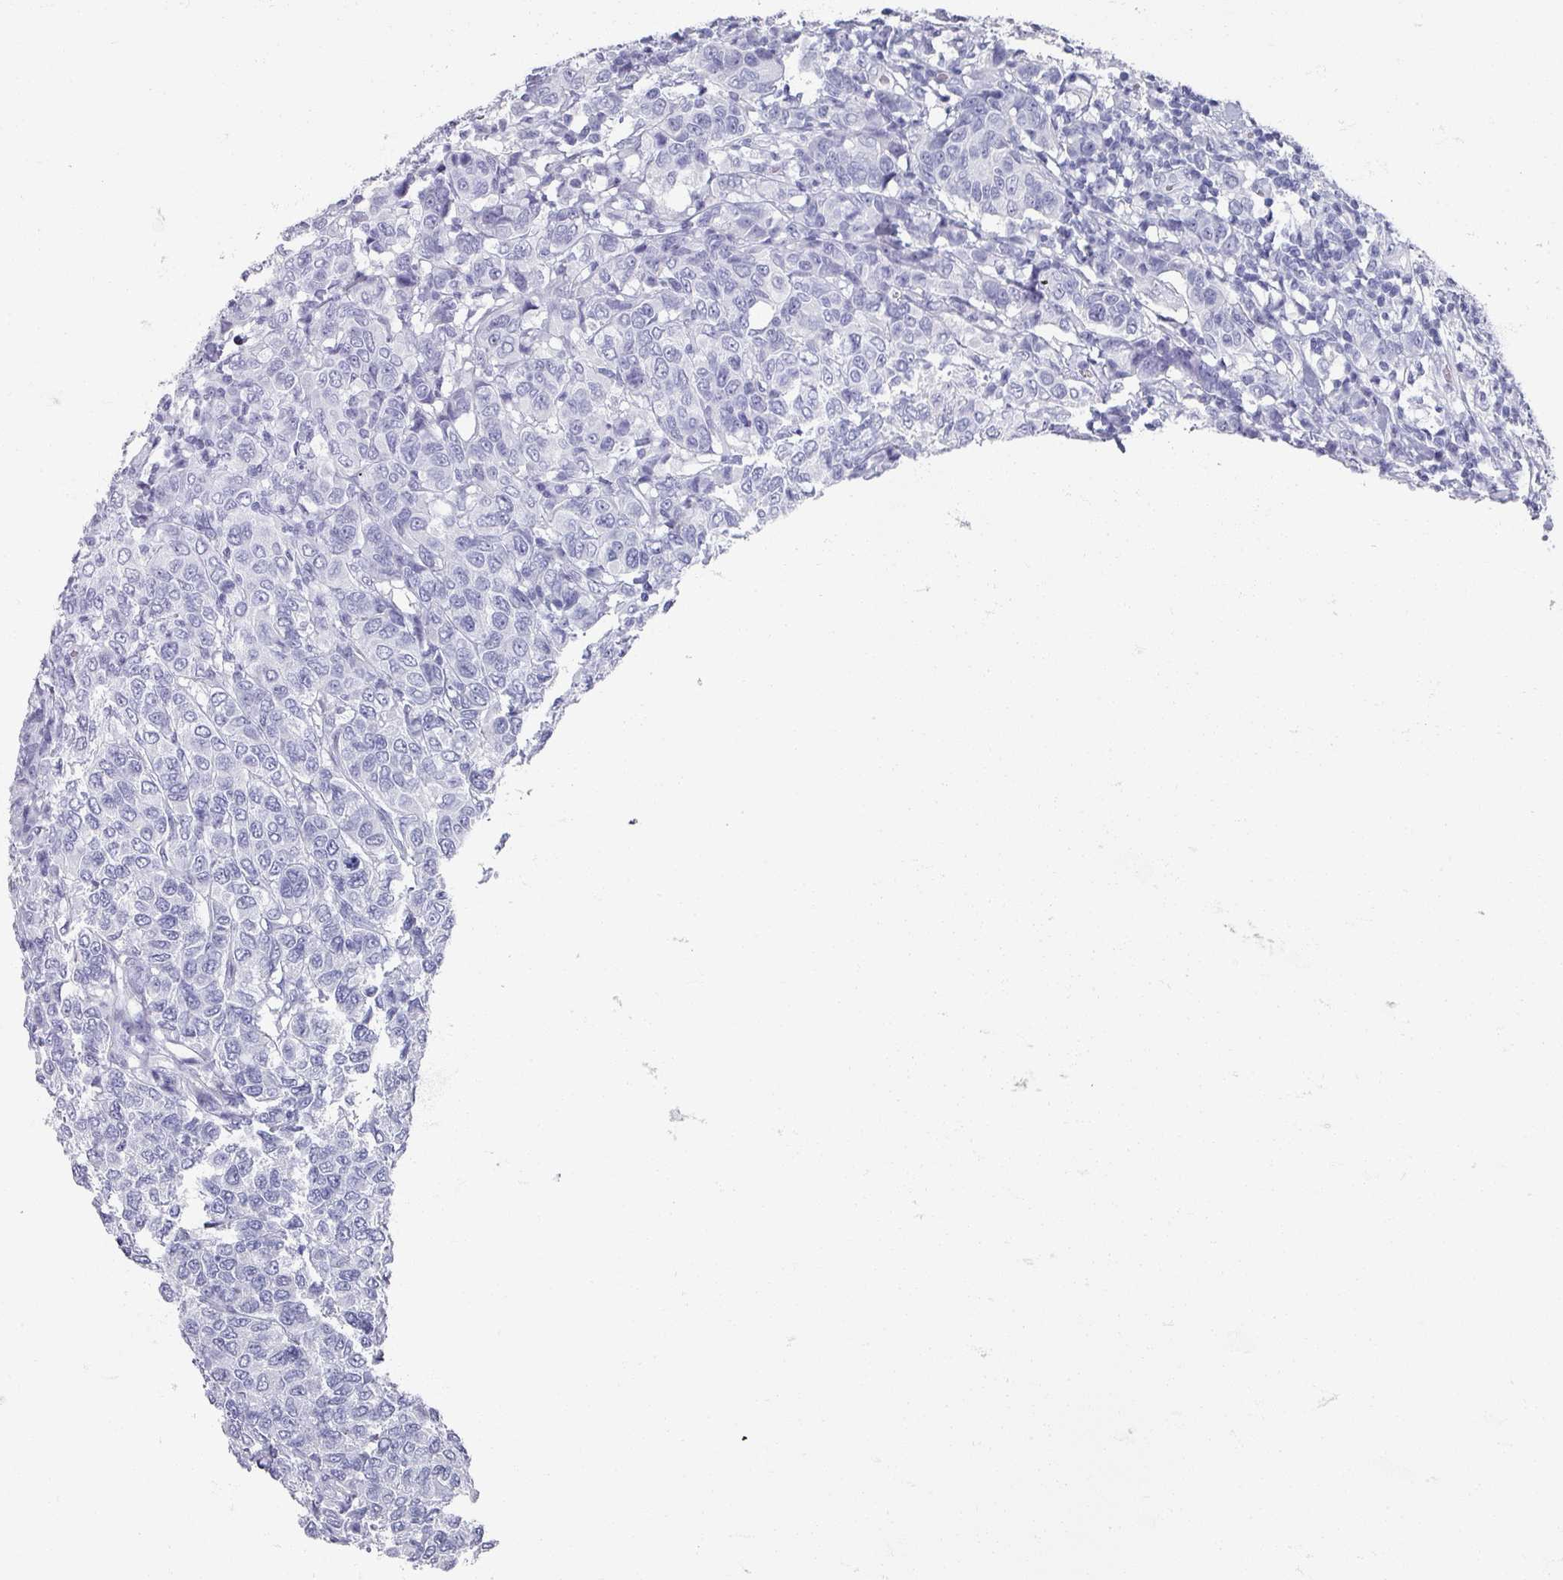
{"staining": {"intensity": "negative", "quantity": "none", "location": "none"}, "tissue": "breast cancer", "cell_type": "Tumor cells", "image_type": "cancer", "snomed": [{"axis": "morphology", "description": "Duct carcinoma"}, {"axis": "topography", "description": "Breast"}], "caption": "High magnification brightfield microscopy of infiltrating ductal carcinoma (breast) stained with DAB (3,3'-diaminobenzidine) (brown) and counterstained with hematoxylin (blue): tumor cells show no significant expression.", "gene": "OMG", "patient": {"sex": "female", "age": 55}}